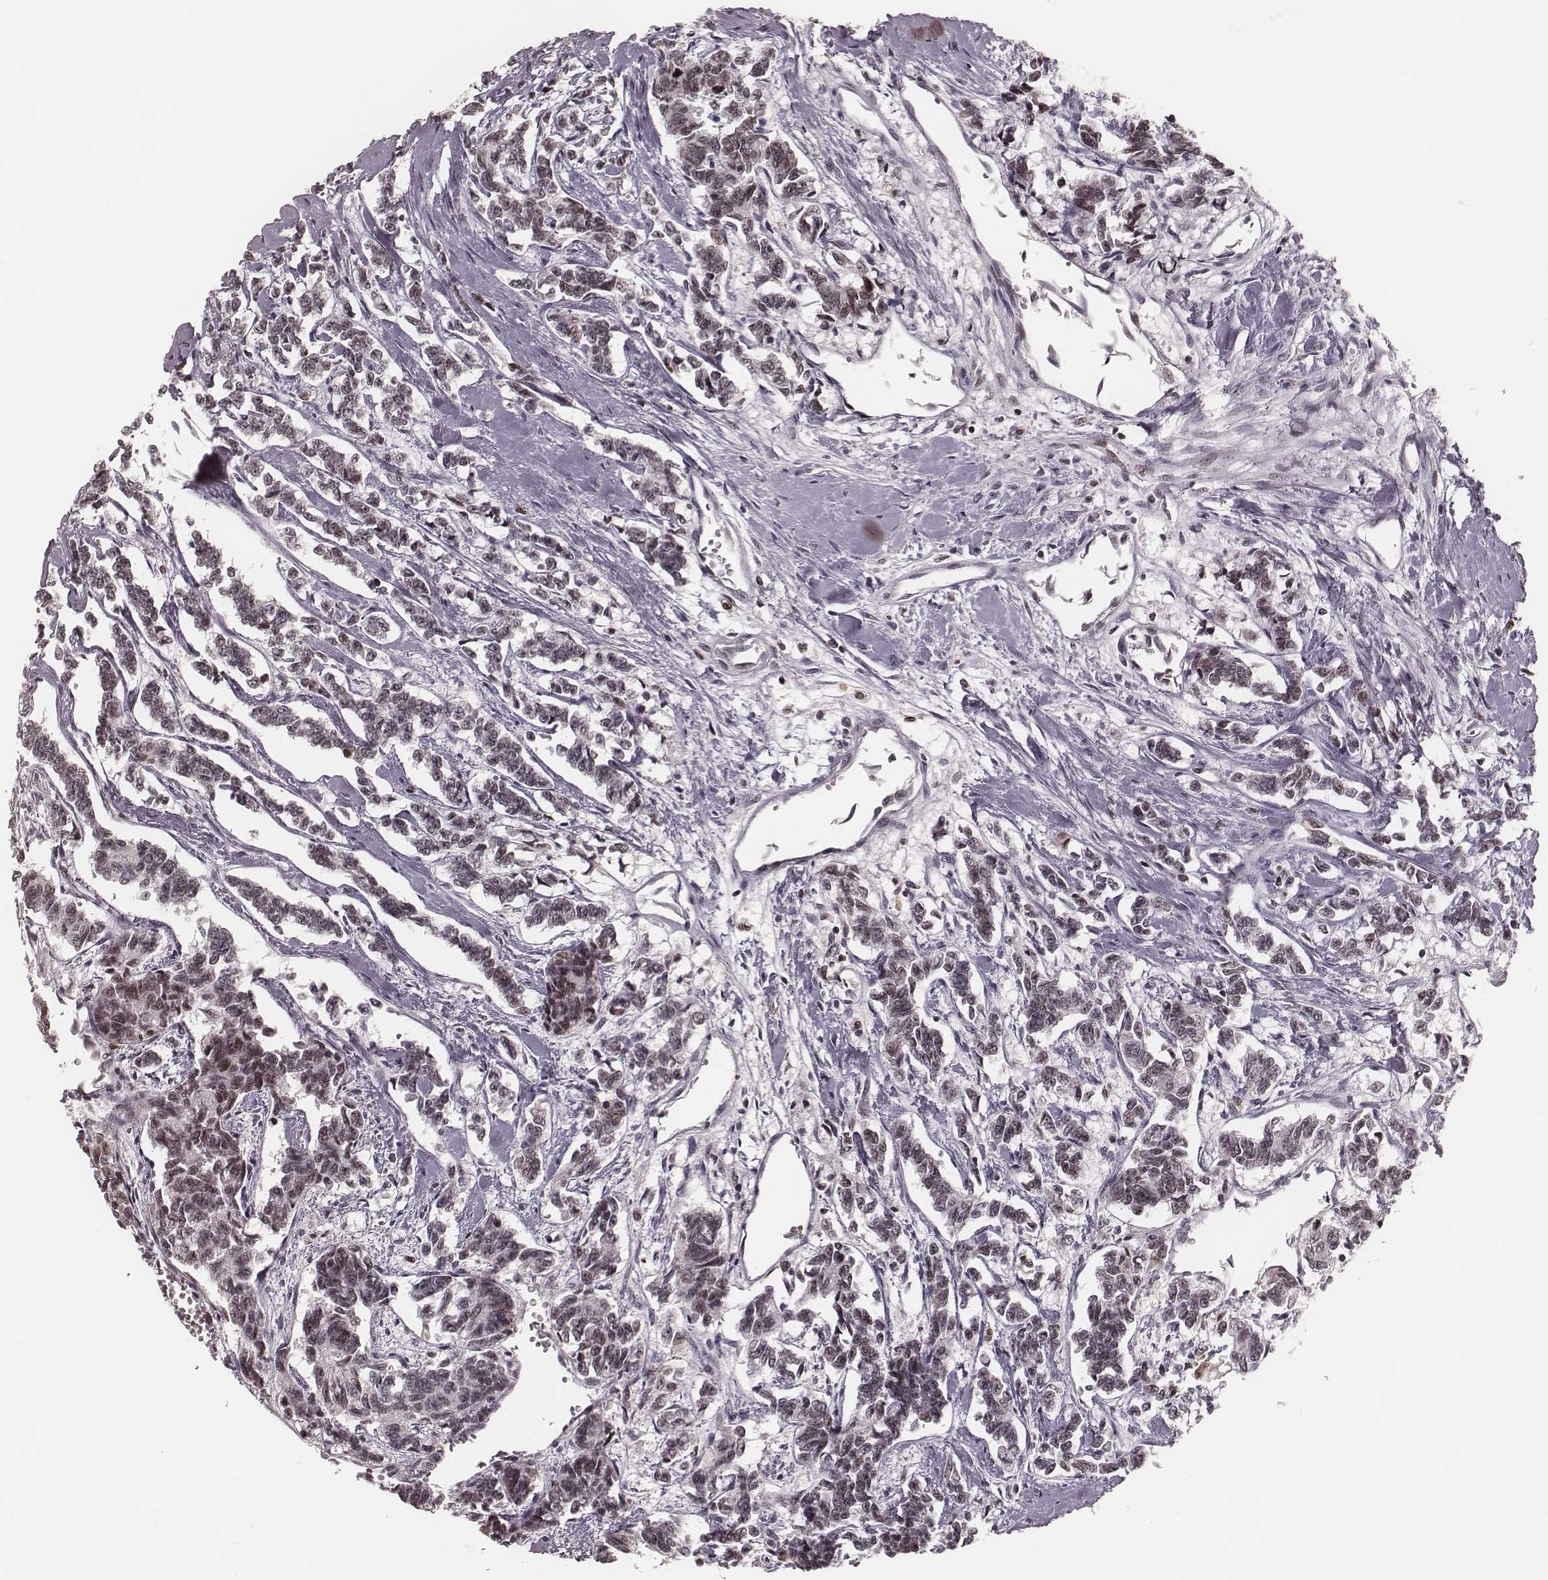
{"staining": {"intensity": "weak", "quantity": ">75%", "location": "nuclear"}, "tissue": "carcinoid", "cell_type": "Tumor cells", "image_type": "cancer", "snomed": [{"axis": "morphology", "description": "Carcinoid, malignant, NOS"}, {"axis": "topography", "description": "Kidney"}], "caption": "This histopathology image demonstrates immunohistochemistry staining of human malignant carcinoid, with low weak nuclear expression in about >75% of tumor cells.", "gene": "PARP1", "patient": {"sex": "female", "age": 41}}